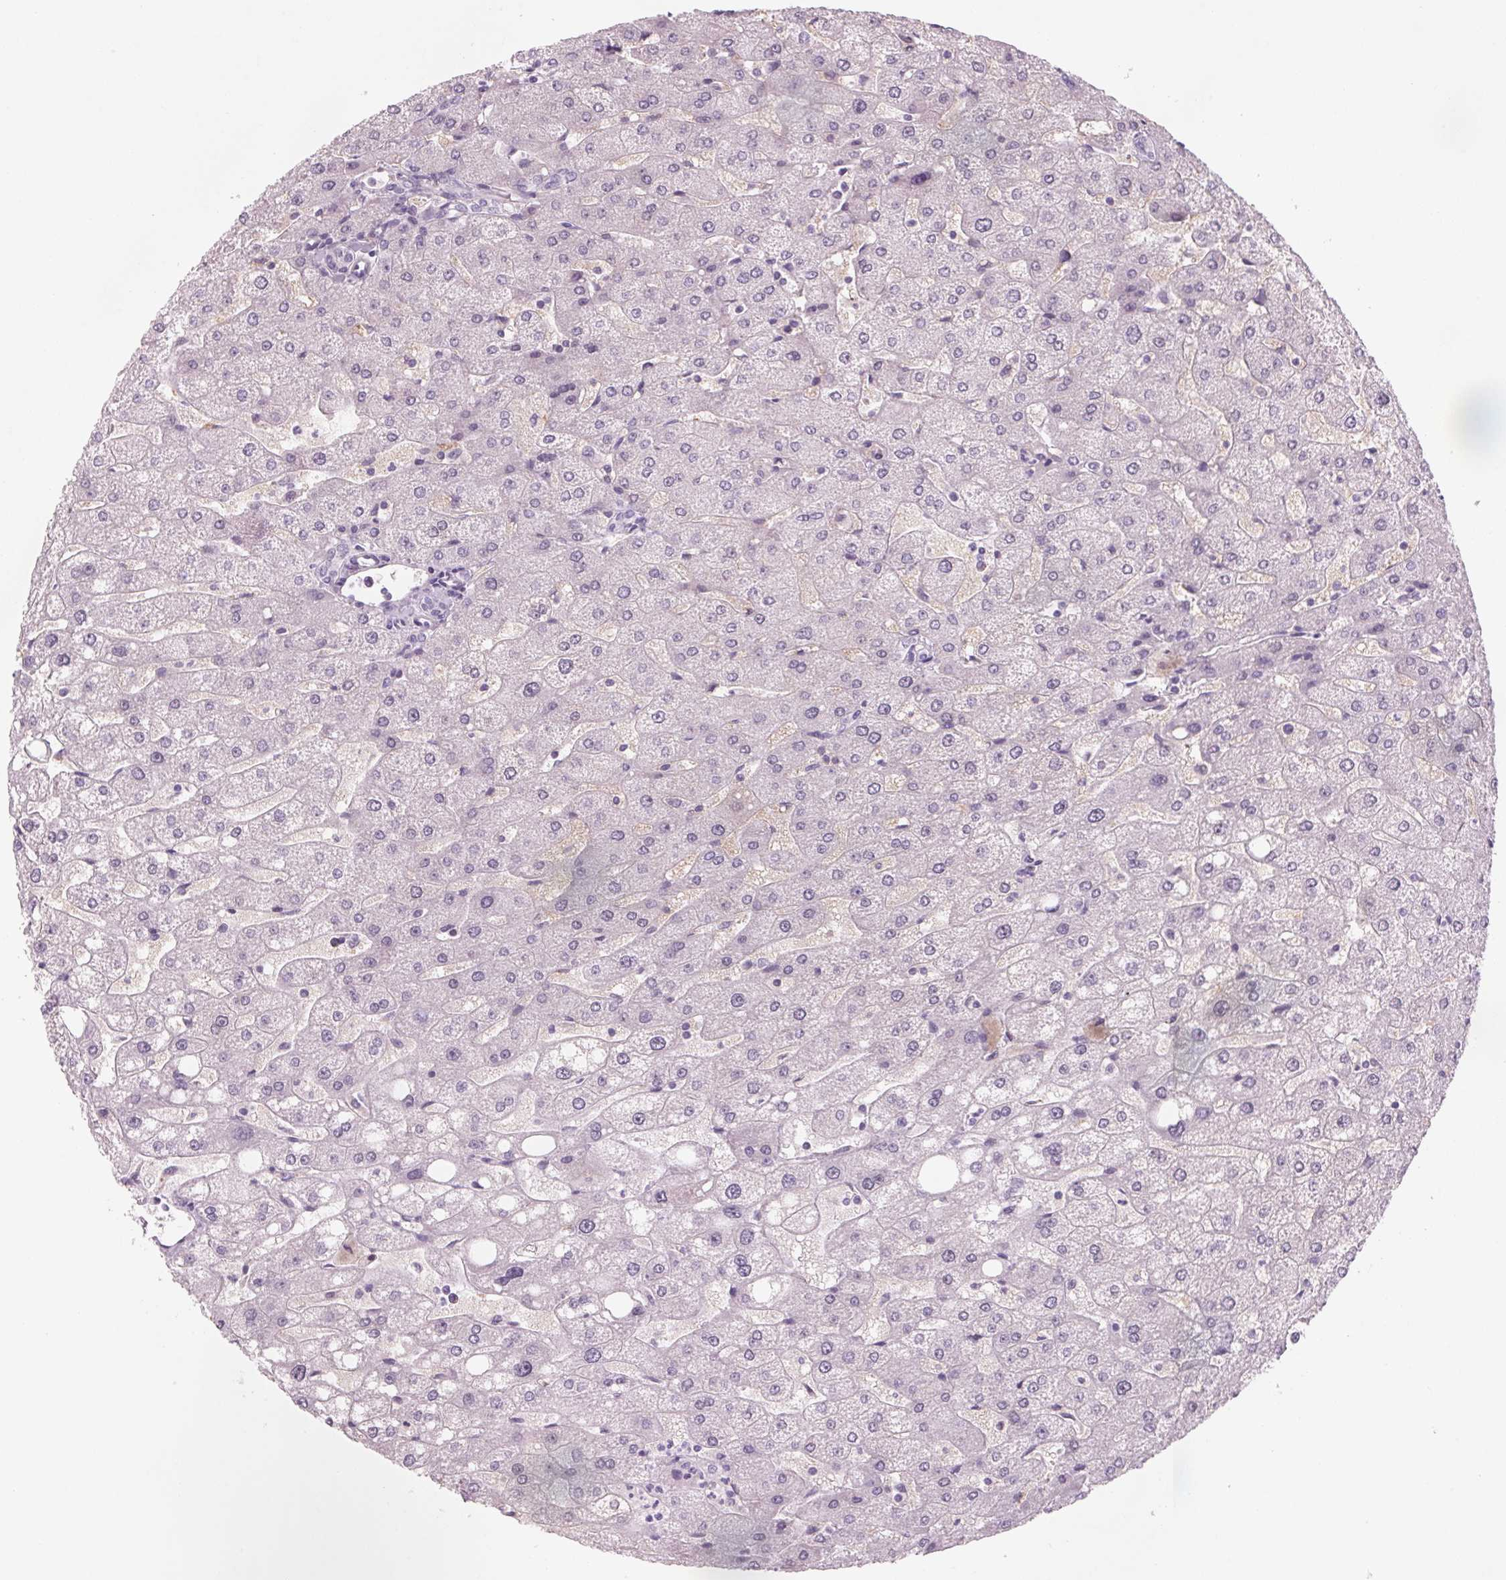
{"staining": {"intensity": "negative", "quantity": "none", "location": "none"}, "tissue": "liver", "cell_type": "Cholangiocytes", "image_type": "normal", "snomed": [{"axis": "morphology", "description": "Normal tissue, NOS"}, {"axis": "topography", "description": "Liver"}], "caption": "Protein analysis of unremarkable liver shows no significant positivity in cholangiocytes. Brightfield microscopy of immunohistochemistry (IHC) stained with DAB (brown) and hematoxylin (blue), captured at high magnification.", "gene": "DNTTIP2", "patient": {"sex": "male", "age": 67}}